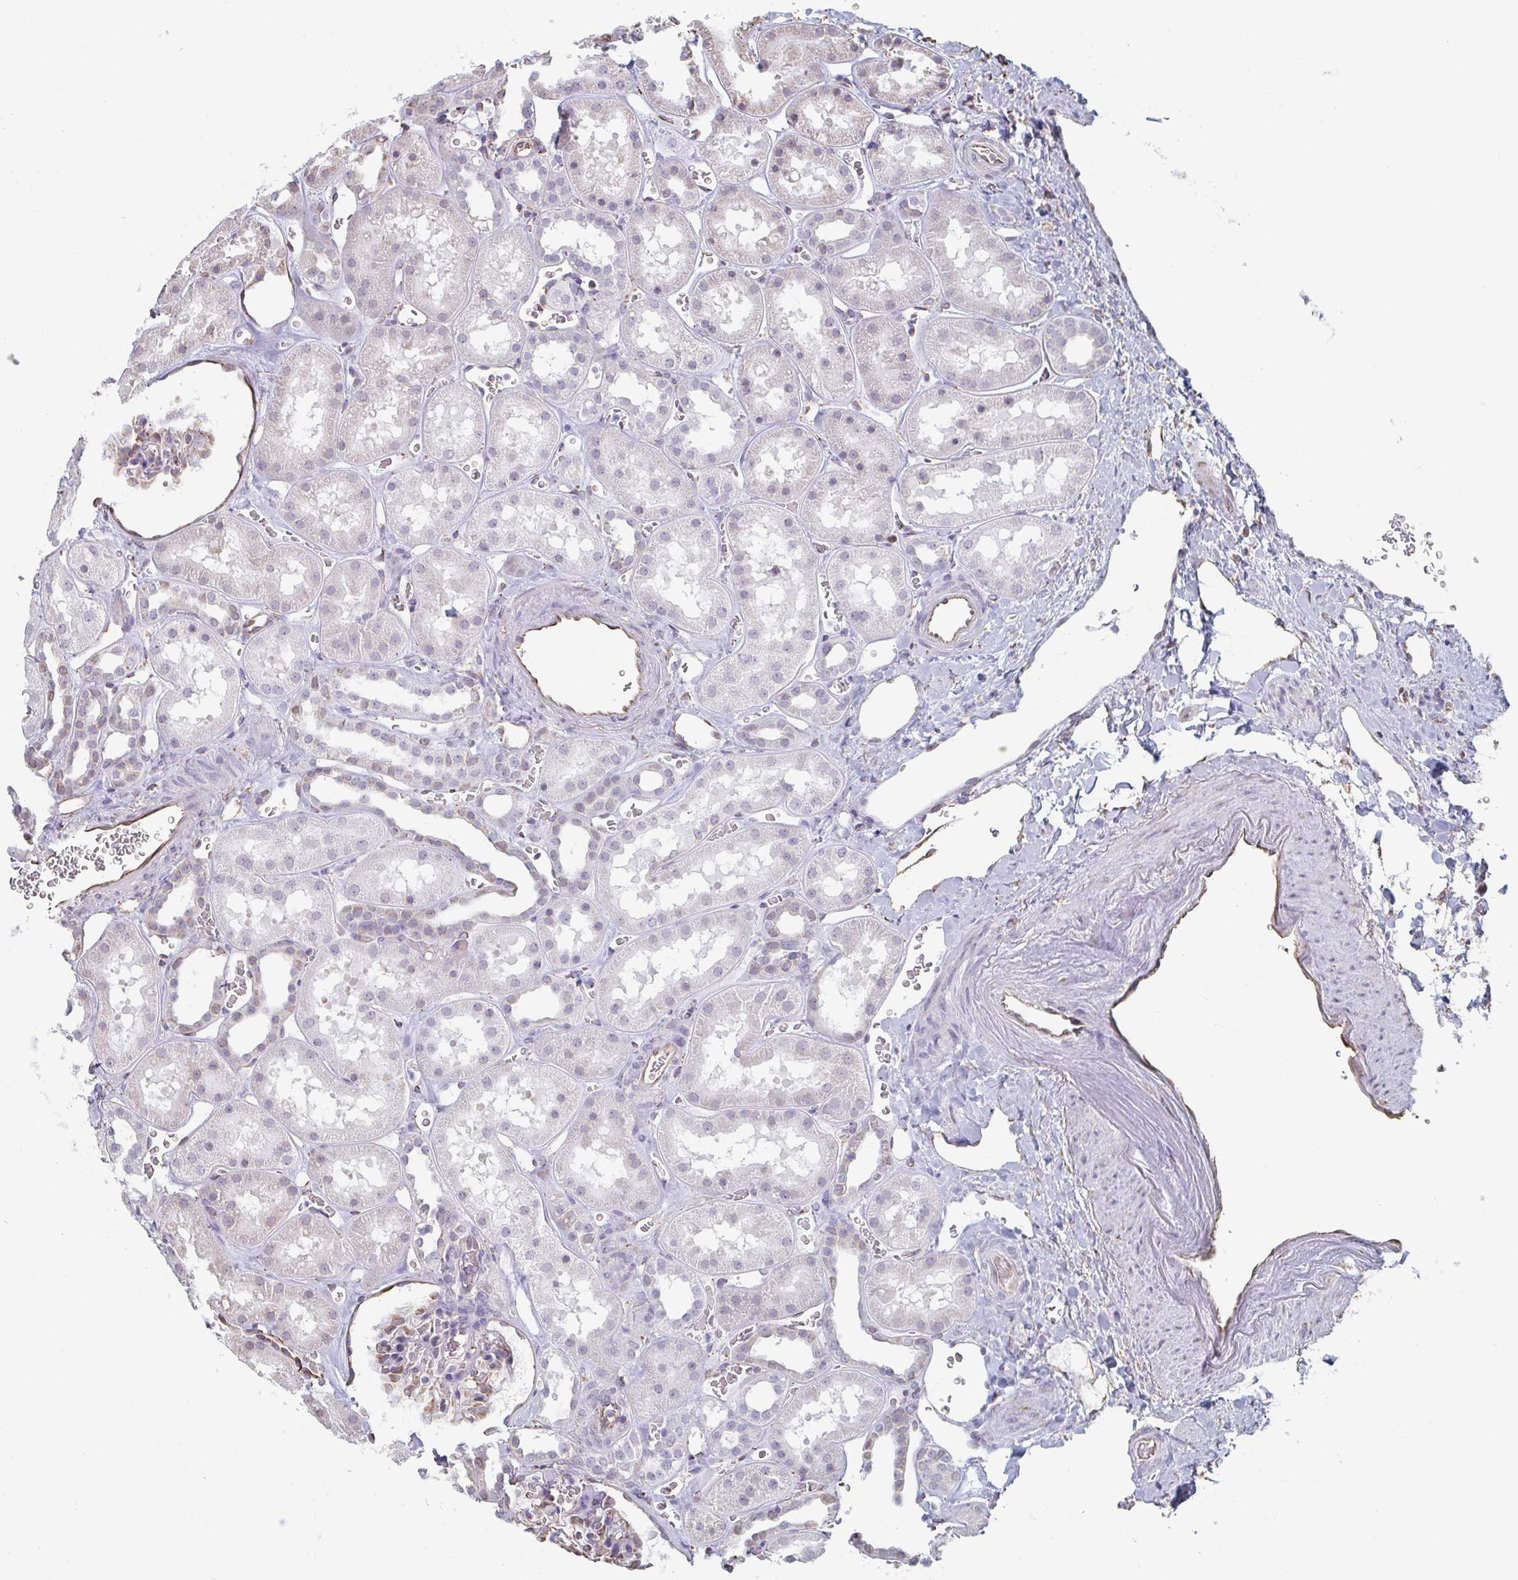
{"staining": {"intensity": "moderate", "quantity": "<25%", "location": "cytoplasmic/membranous"}, "tissue": "kidney", "cell_type": "Cells in glomeruli", "image_type": "normal", "snomed": [{"axis": "morphology", "description": "Normal tissue, NOS"}, {"axis": "topography", "description": "Kidney"}], "caption": "A photomicrograph showing moderate cytoplasmic/membranous expression in approximately <25% of cells in glomeruli in normal kidney, as visualized by brown immunohistochemical staining.", "gene": "RAB5IF", "patient": {"sex": "female", "age": 41}}